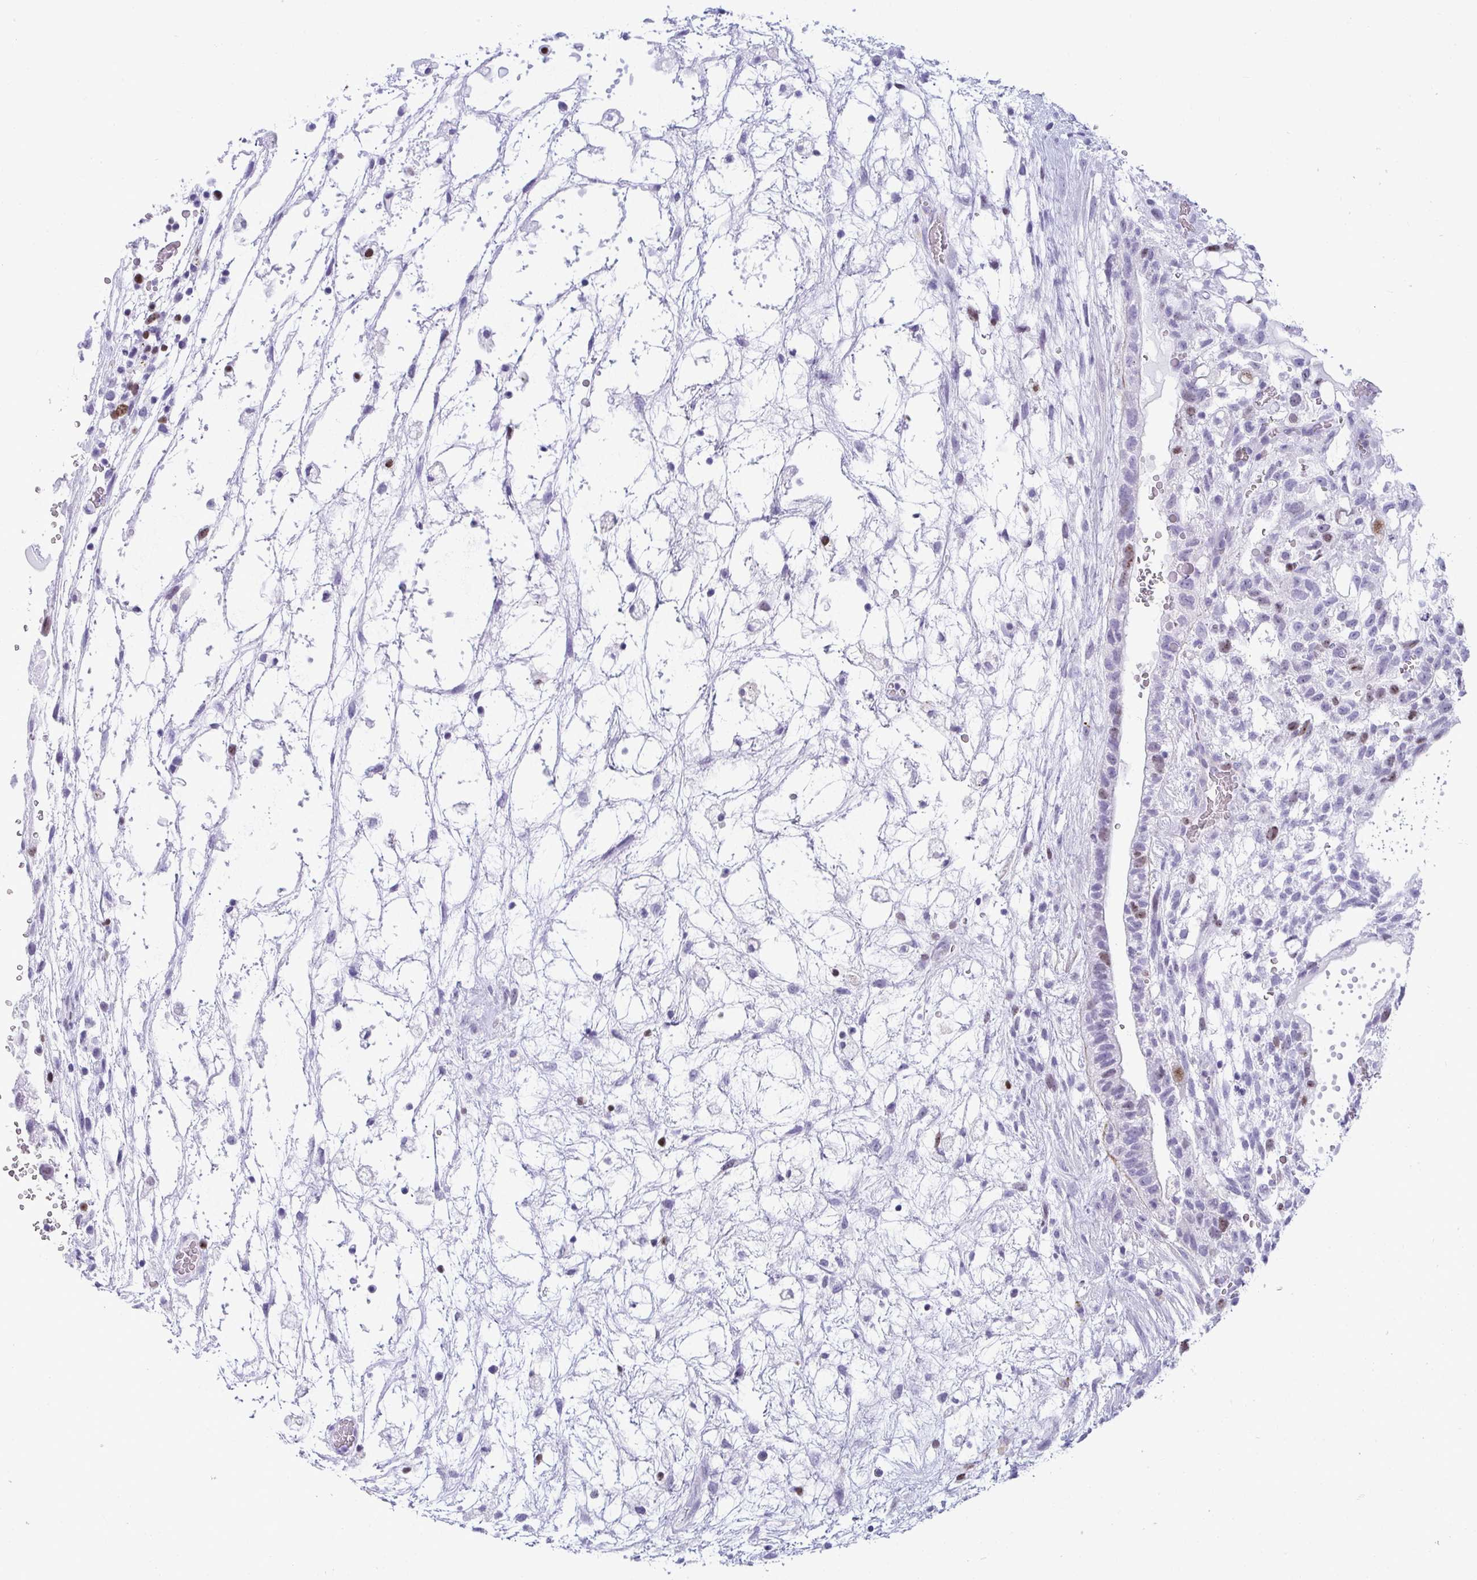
{"staining": {"intensity": "moderate", "quantity": "<25%", "location": "nuclear"}, "tissue": "testis cancer", "cell_type": "Tumor cells", "image_type": "cancer", "snomed": [{"axis": "morphology", "description": "Normal tissue, NOS"}, {"axis": "morphology", "description": "Carcinoma, Embryonal, NOS"}, {"axis": "topography", "description": "Testis"}], "caption": "Human testis cancer stained for a protein (brown) demonstrates moderate nuclear positive staining in approximately <25% of tumor cells.", "gene": "SUZ12", "patient": {"sex": "male", "age": 32}}